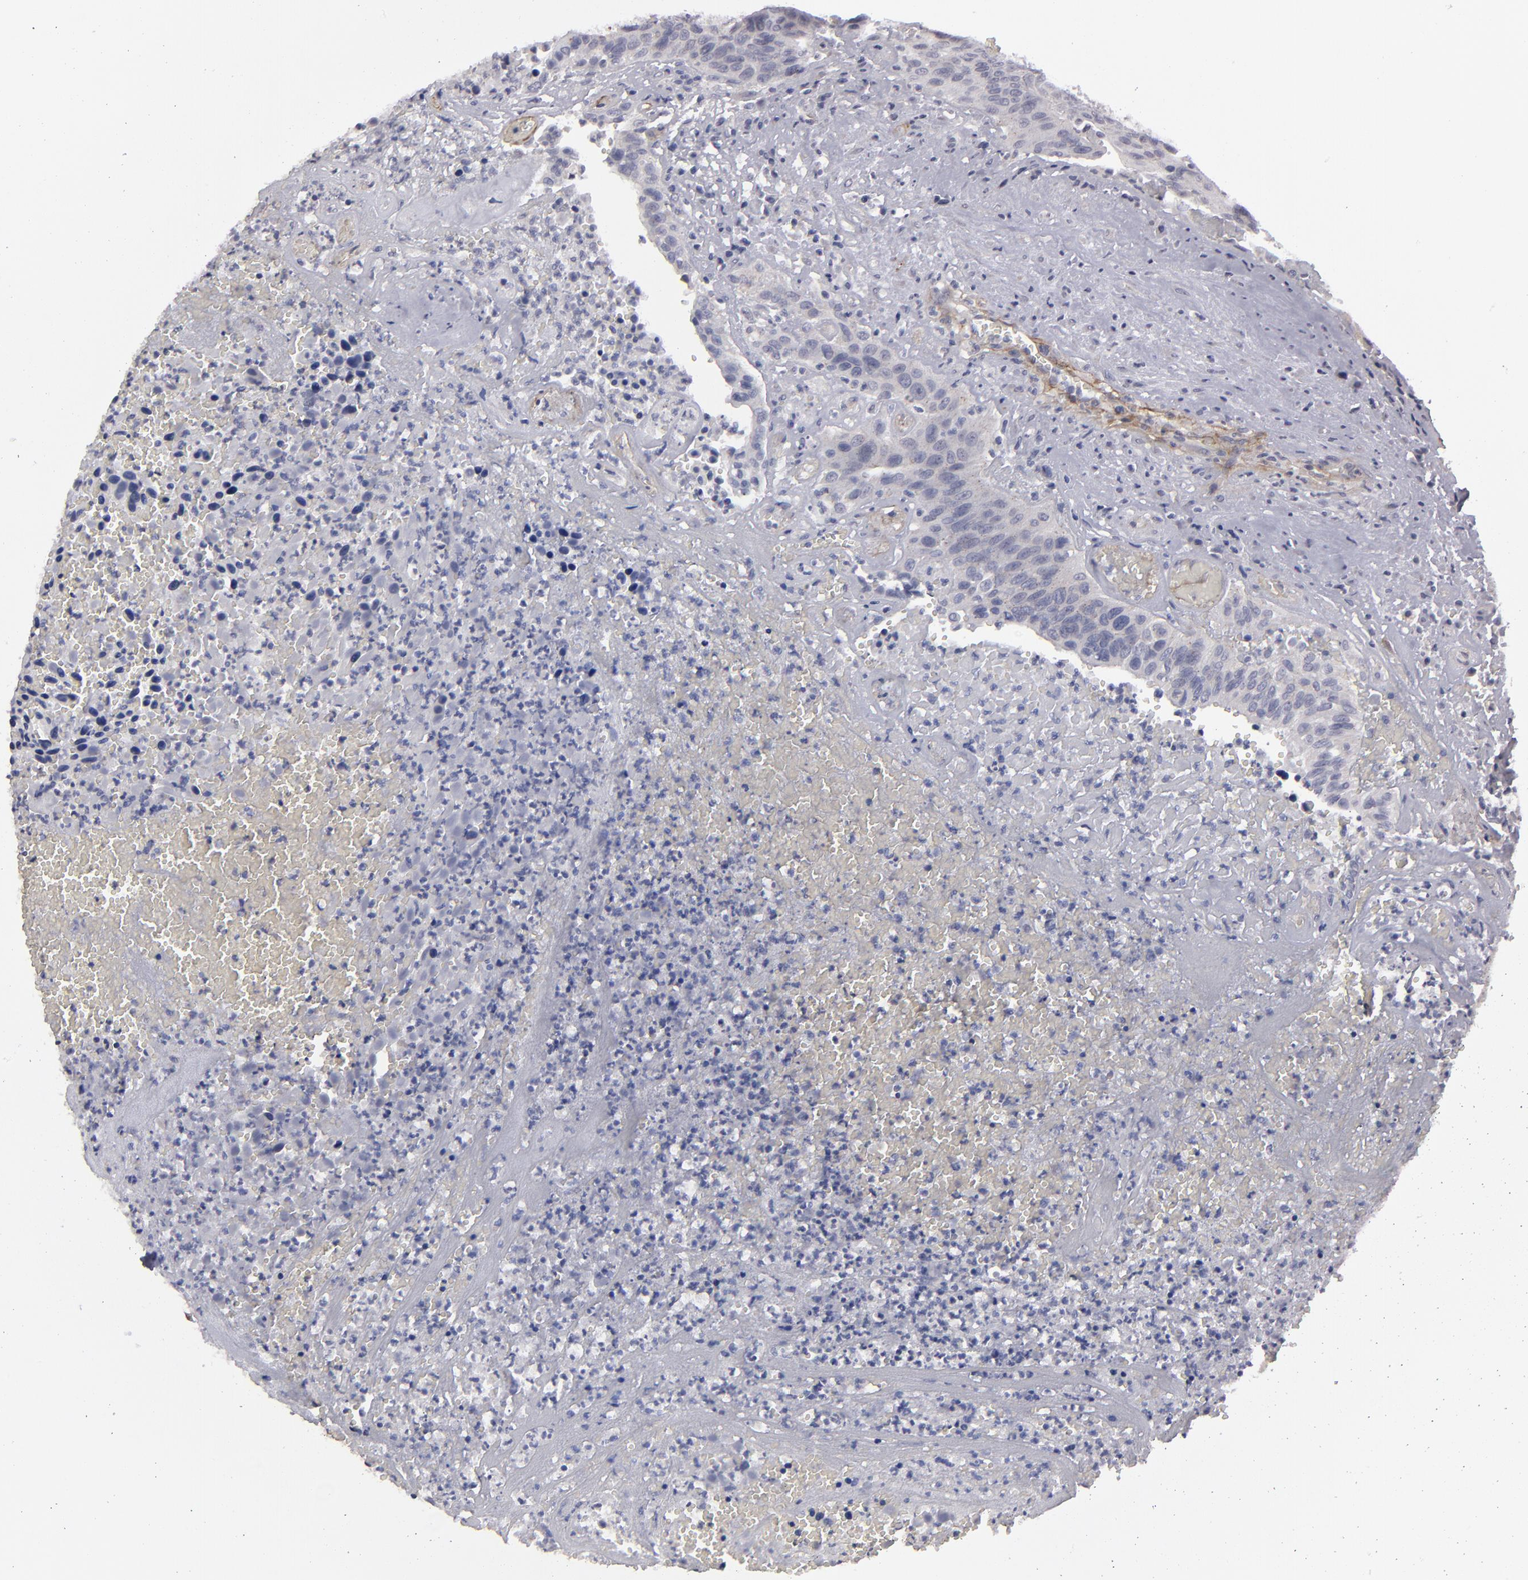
{"staining": {"intensity": "negative", "quantity": "none", "location": "none"}, "tissue": "urothelial cancer", "cell_type": "Tumor cells", "image_type": "cancer", "snomed": [{"axis": "morphology", "description": "Urothelial carcinoma, High grade"}, {"axis": "topography", "description": "Urinary bladder"}], "caption": "Immunohistochemistry (IHC) of urothelial cancer reveals no staining in tumor cells.", "gene": "ZNF175", "patient": {"sex": "male", "age": 66}}